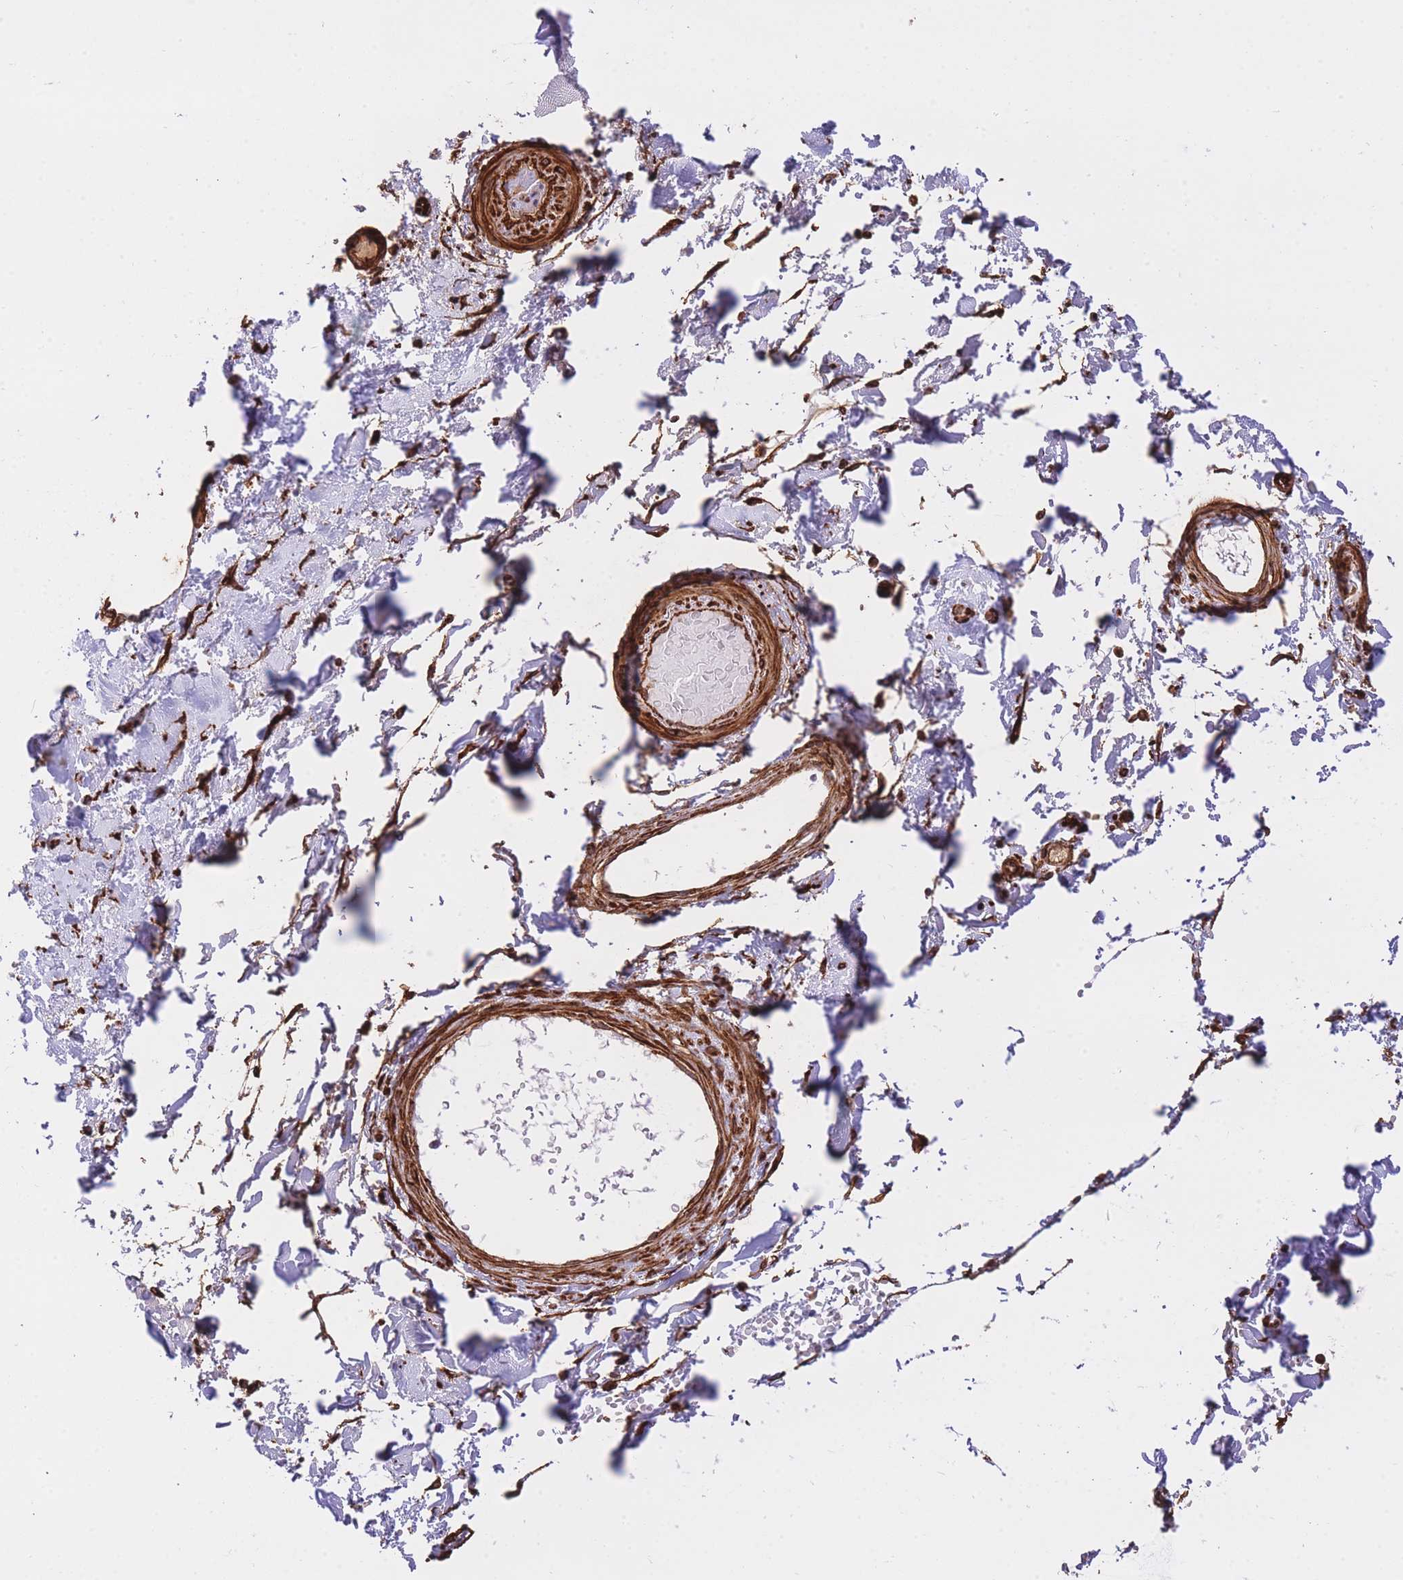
{"staining": {"intensity": "moderate", "quantity": ">75%", "location": "cytoplasmic/membranous"}, "tissue": "adipose tissue", "cell_type": "Adipocytes", "image_type": "normal", "snomed": [{"axis": "morphology", "description": "Normal tissue, NOS"}, {"axis": "topography", "description": "Soft tissue"}, {"axis": "topography", "description": "Adipose tissue"}, {"axis": "topography", "description": "Vascular tissue"}, {"axis": "topography", "description": "Peripheral nerve tissue"}], "caption": "A high-resolution histopathology image shows immunohistochemistry staining of normal adipose tissue, which displays moderate cytoplasmic/membranous staining in approximately >75% of adipocytes.", "gene": "EXOSC8", "patient": {"sex": "male", "age": 74}}